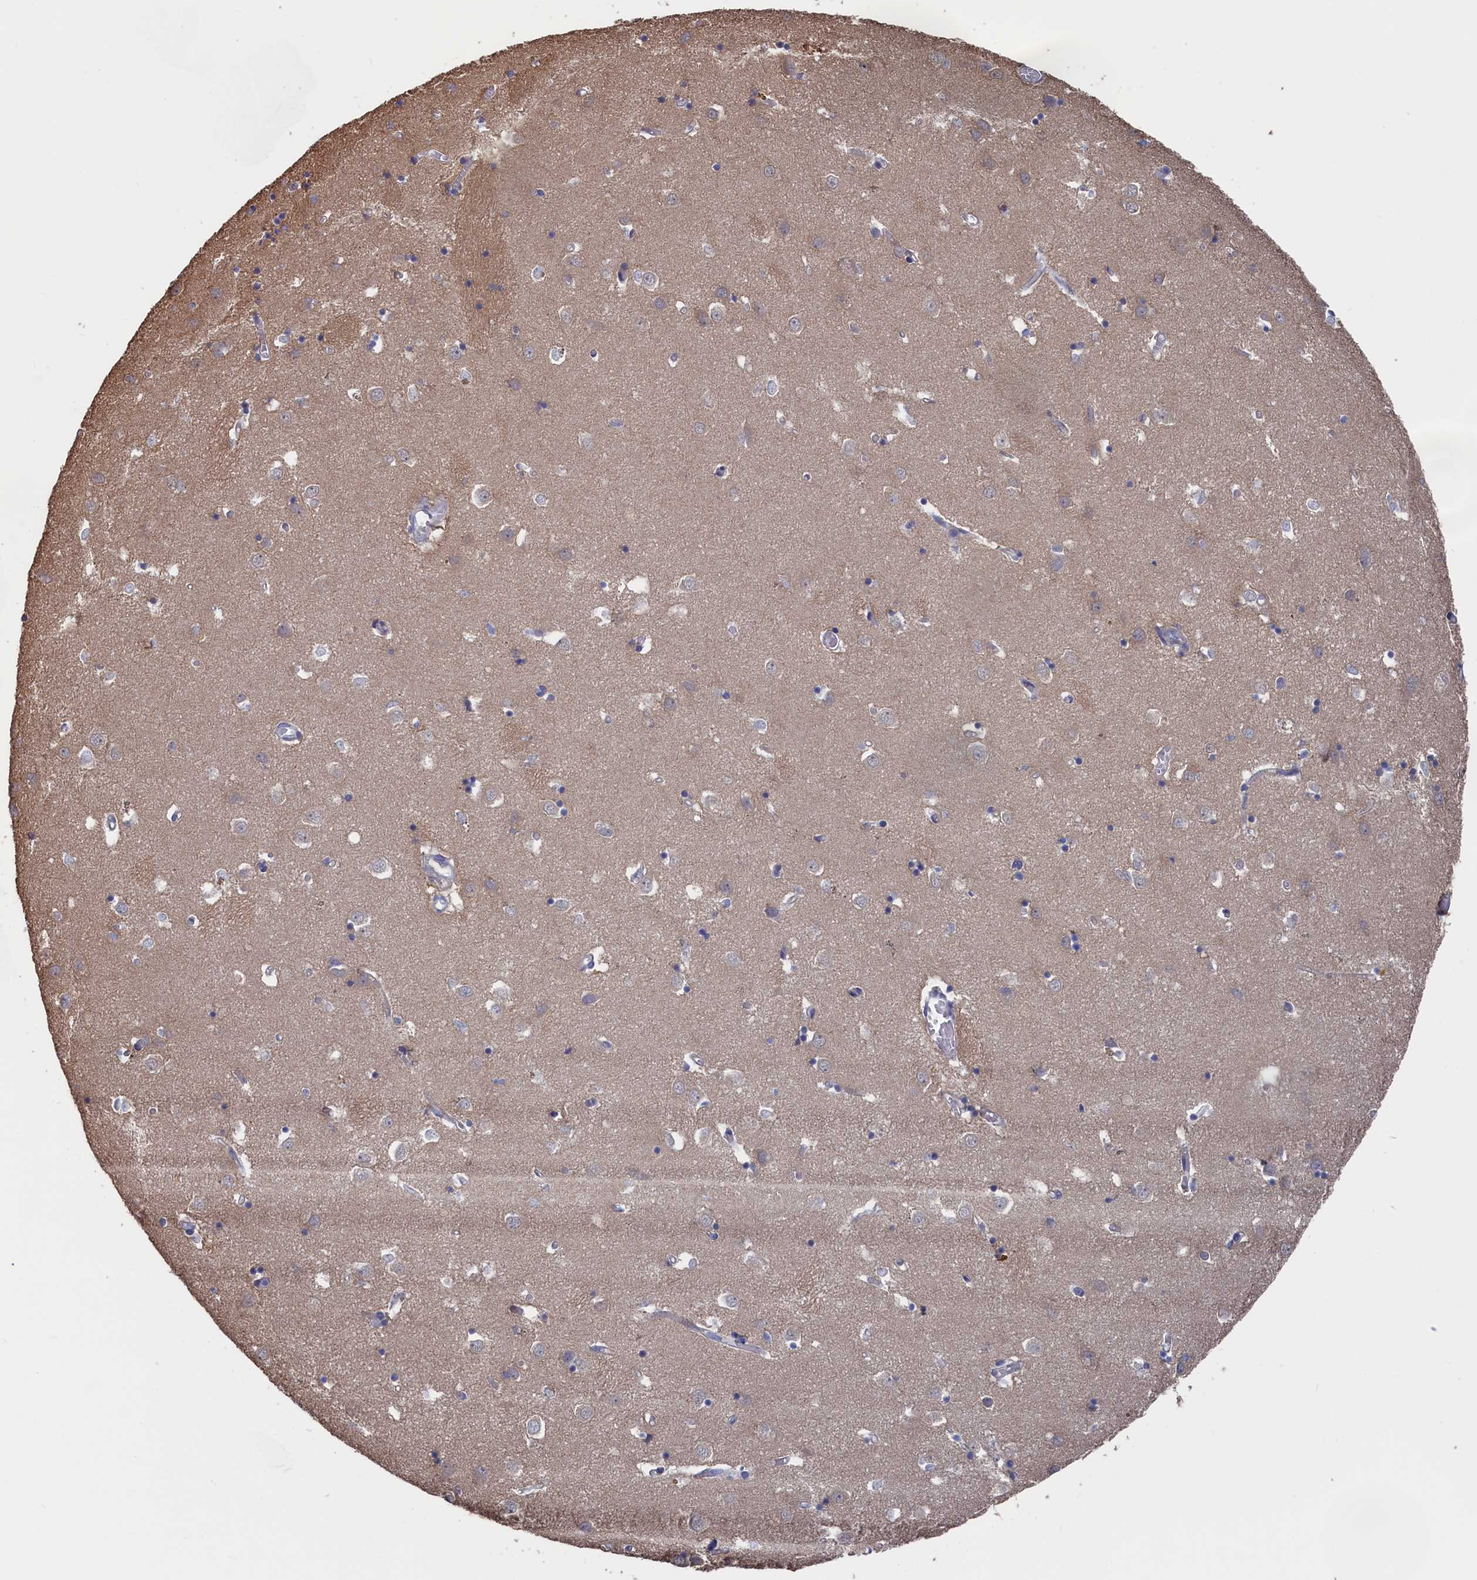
{"staining": {"intensity": "negative", "quantity": "none", "location": "none"}, "tissue": "caudate", "cell_type": "Glial cells", "image_type": "normal", "snomed": [{"axis": "morphology", "description": "Normal tissue, NOS"}, {"axis": "topography", "description": "Lateral ventricle wall"}], "caption": "Image shows no significant protein expression in glial cells of benign caudate. (Brightfield microscopy of DAB IHC at high magnification).", "gene": "NUTF2", "patient": {"sex": "male", "age": 70}}